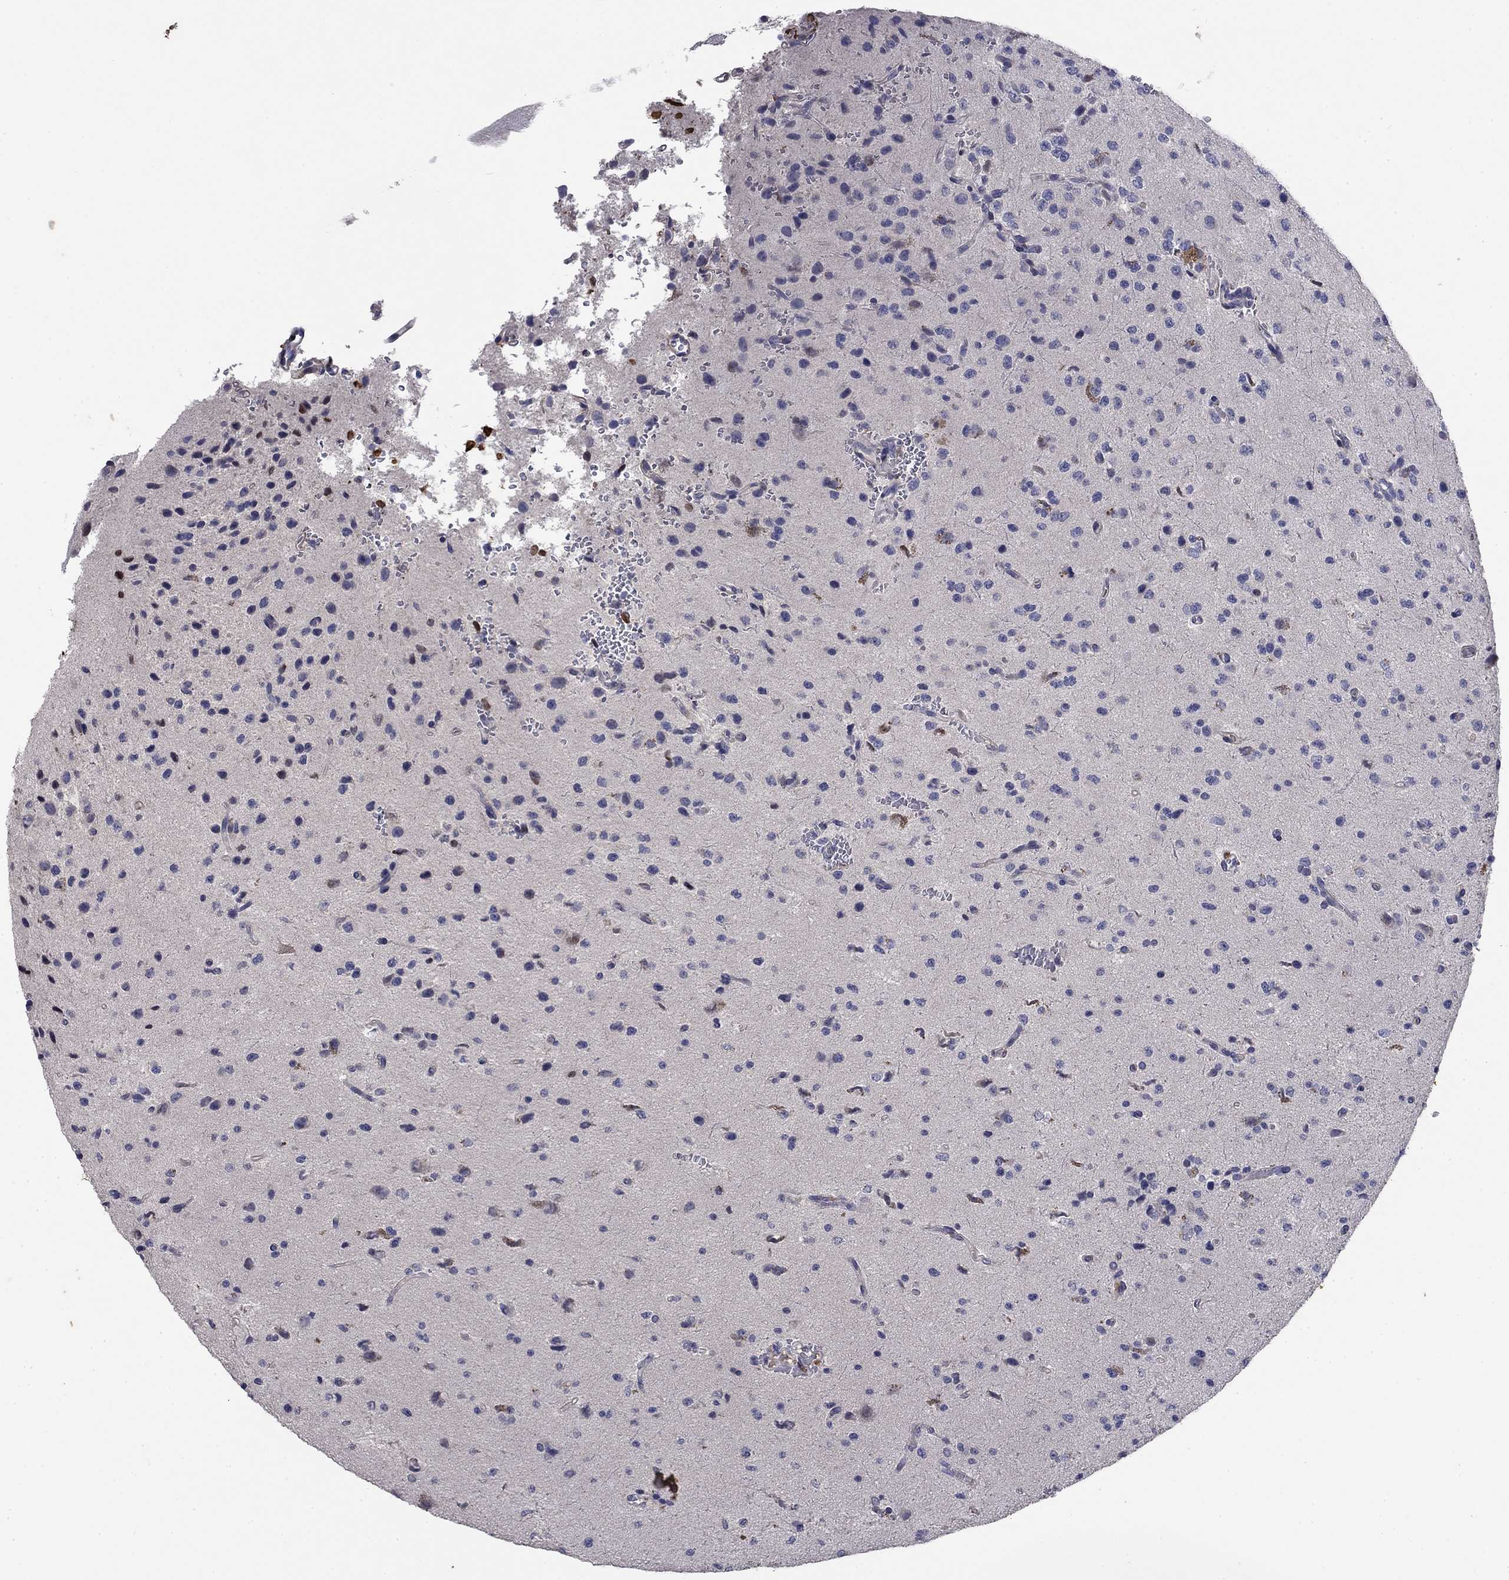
{"staining": {"intensity": "negative", "quantity": "none", "location": "none"}, "tissue": "glioma", "cell_type": "Tumor cells", "image_type": "cancer", "snomed": [{"axis": "morphology", "description": "Glioma, malignant, Low grade"}, {"axis": "topography", "description": "Brain"}], "caption": "Glioma was stained to show a protein in brown. There is no significant expression in tumor cells.", "gene": "COL2A1", "patient": {"sex": "male", "age": 41}}